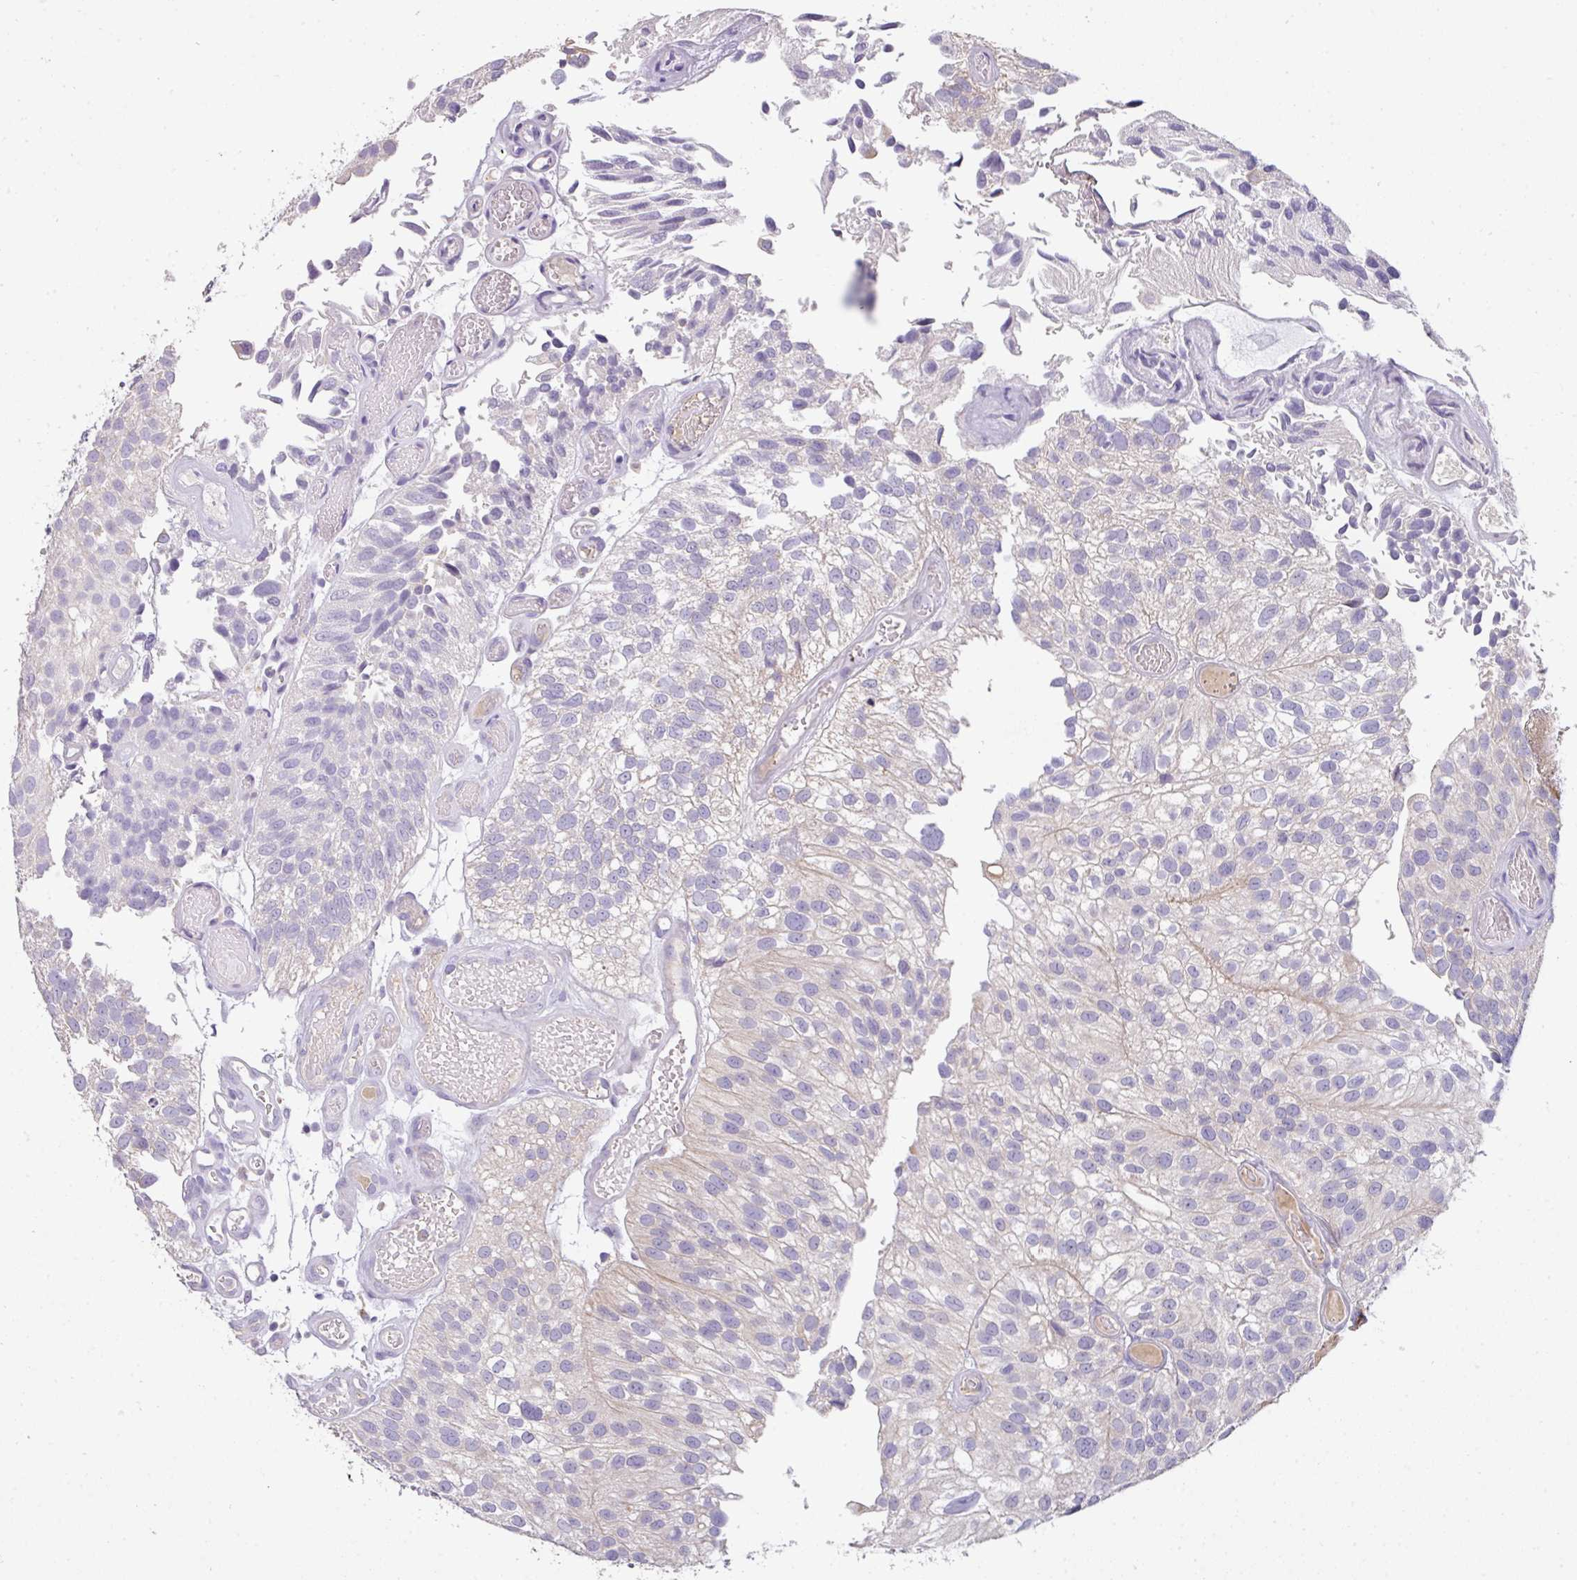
{"staining": {"intensity": "negative", "quantity": "none", "location": "none"}, "tissue": "urothelial cancer", "cell_type": "Tumor cells", "image_type": "cancer", "snomed": [{"axis": "morphology", "description": "Urothelial carcinoma, NOS"}, {"axis": "topography", "description": "Urinary bladder"}], "caption": "A histopathology image of urothelial cancer stained for a protein demonstrates no brown staining in tumor cells.", "gene": "ZNF266", "patient": {"sex": "male", "age": 87}}